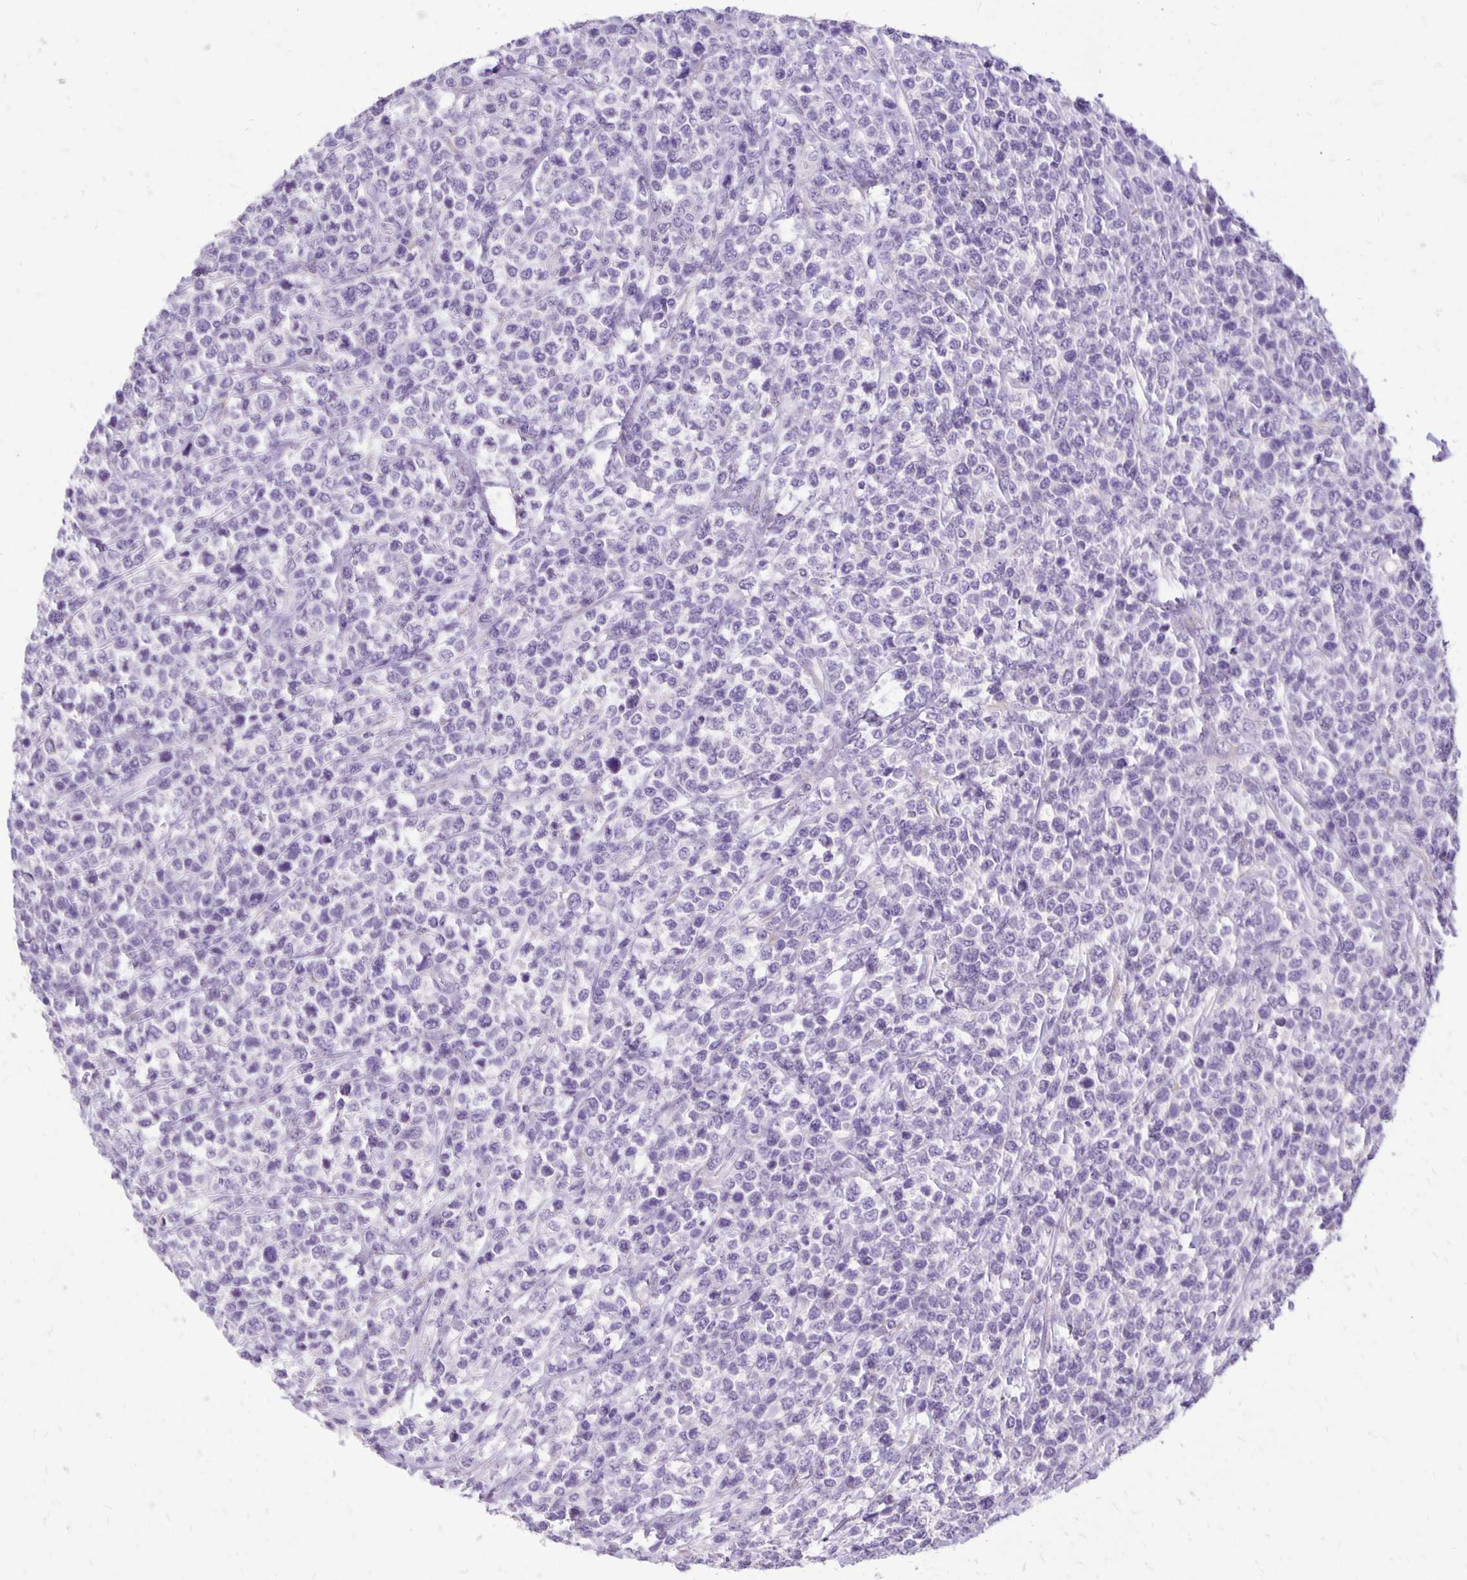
{"staining": {"intensity": "negative", "quantity": "none", "location": "none"}, "tissue": "lymphoma", "cell_type": "Tumor cells", "image_type": "cancer", "snomed": [{"axis": "morphology", "description": "Malignant lymphoma, non-Hodgkin's type, High grade"}, {"axis": "topography", "description": "Soft tissue"}], "caption": "Tumor cells are negative for protein expression in human high-grade malignant lymphoma, non-Hodgkin's type.", "gene": "ANKRD45", "patient": {"sex": "female", "age": 56}}